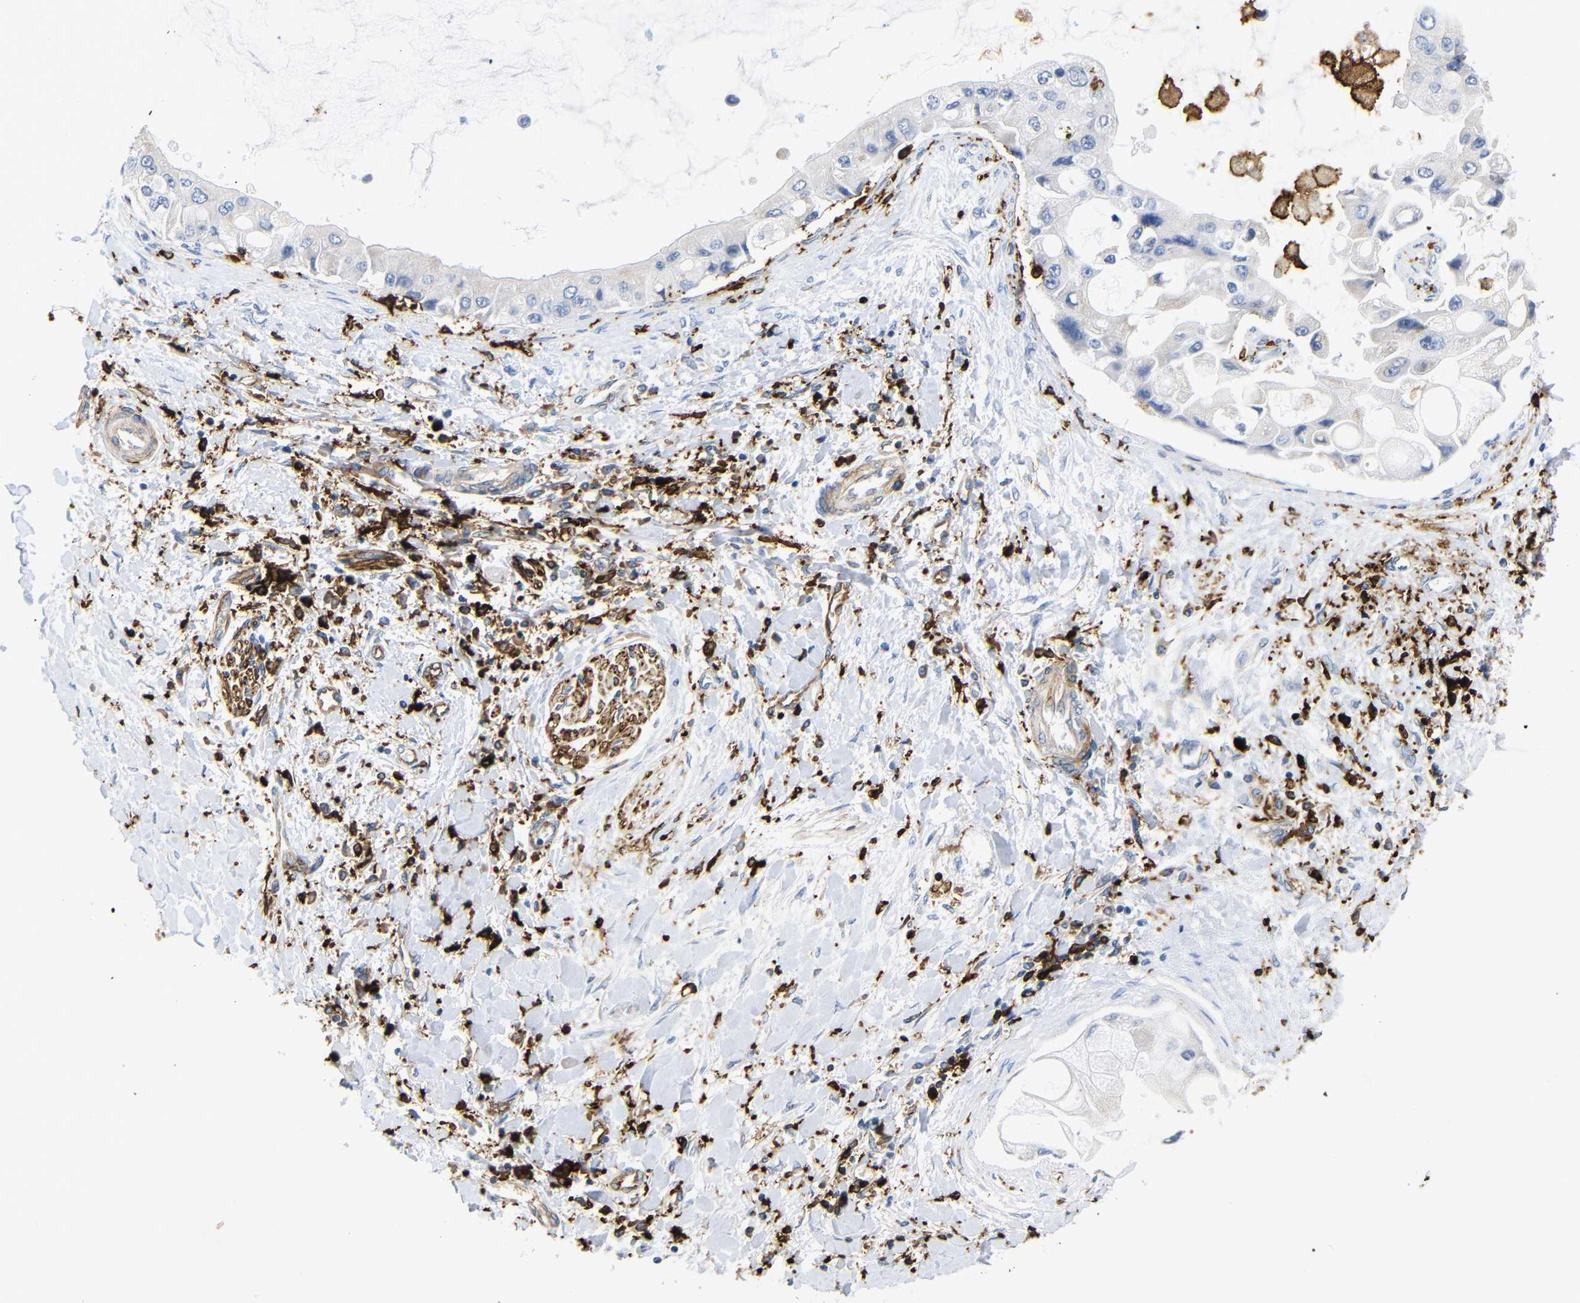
{"staining": {"intensity": "weak", "quantity": "<25%", "location": "cytoplasmic/membranous"}, "tissue": "liver cancer", "cell_type": "Tumor cells", "image_type": "cancer", "snomed": [{"axis": "morphology", "description": "Cholangiocarcinoma"}, {"axis": "topography", "description": "Liver"}], "caption": "Histopathology image shows no significant protein staining in tumor cells of liver cancer (cholangiocarcinoma).", "gene": "HLA-DQB1", "patient": {"sex": "male", "age": 50}}